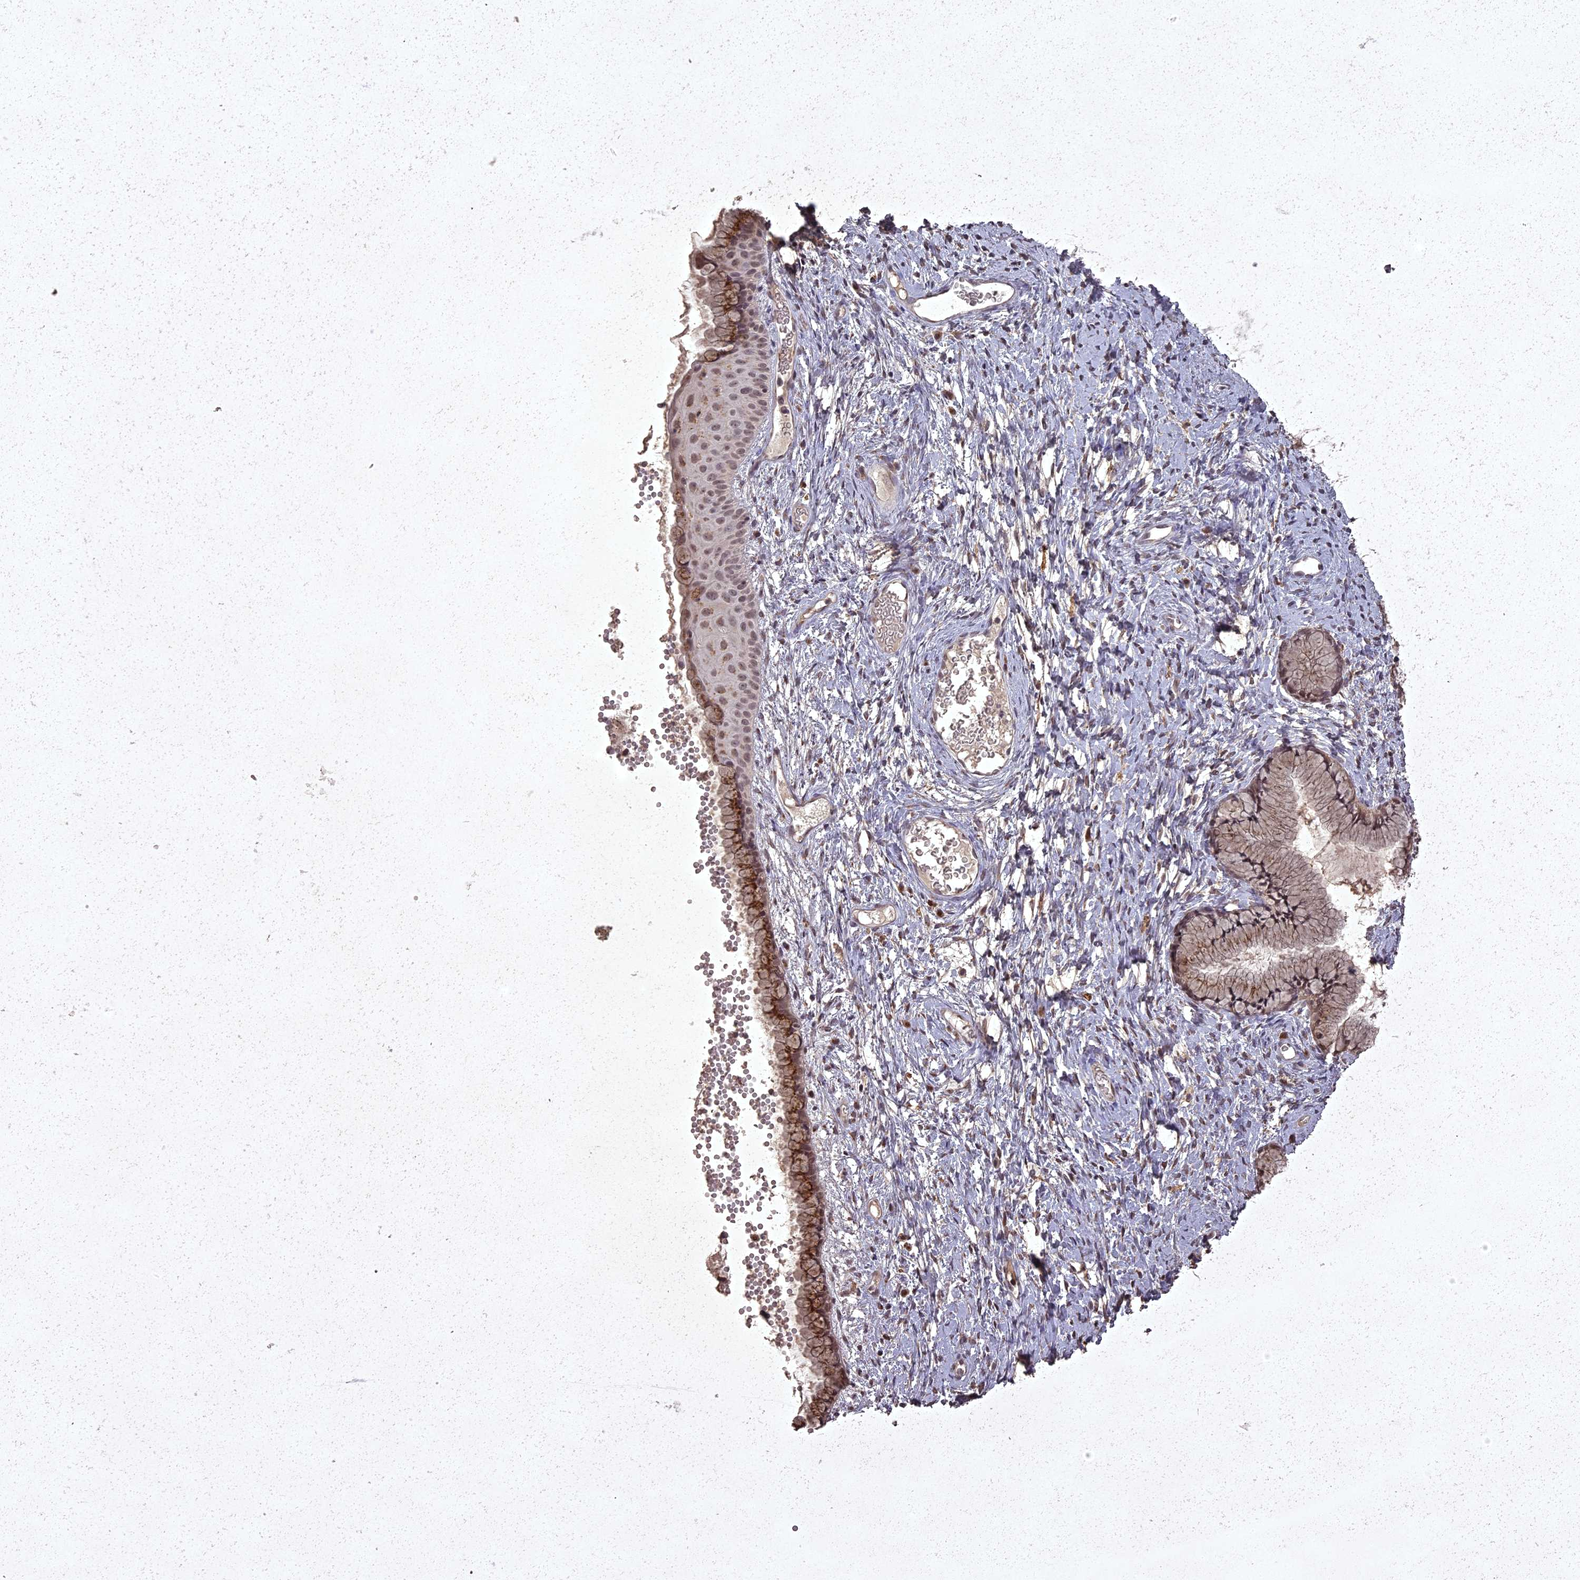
{"staining": {"intensity": "moderate", "quantity": "25%-75%", "location": "cytoplasmic/membranous"}, "tissue": "cervix", "cell_type": "Glandular cells", "image_type": "normal", "snomed": [{"axis": "morphology", "description": "Normal tissue, NOS"}, {"axis": "topography", "description": "Cervix"}], "caption": "The micrograph shows staining of normal cervix, revealing moderate cytoplasmic/membranous protein staining (brown color) within glandular cells.", "gene": "ING5", "patient": {"sex": "female", "age": 42}}